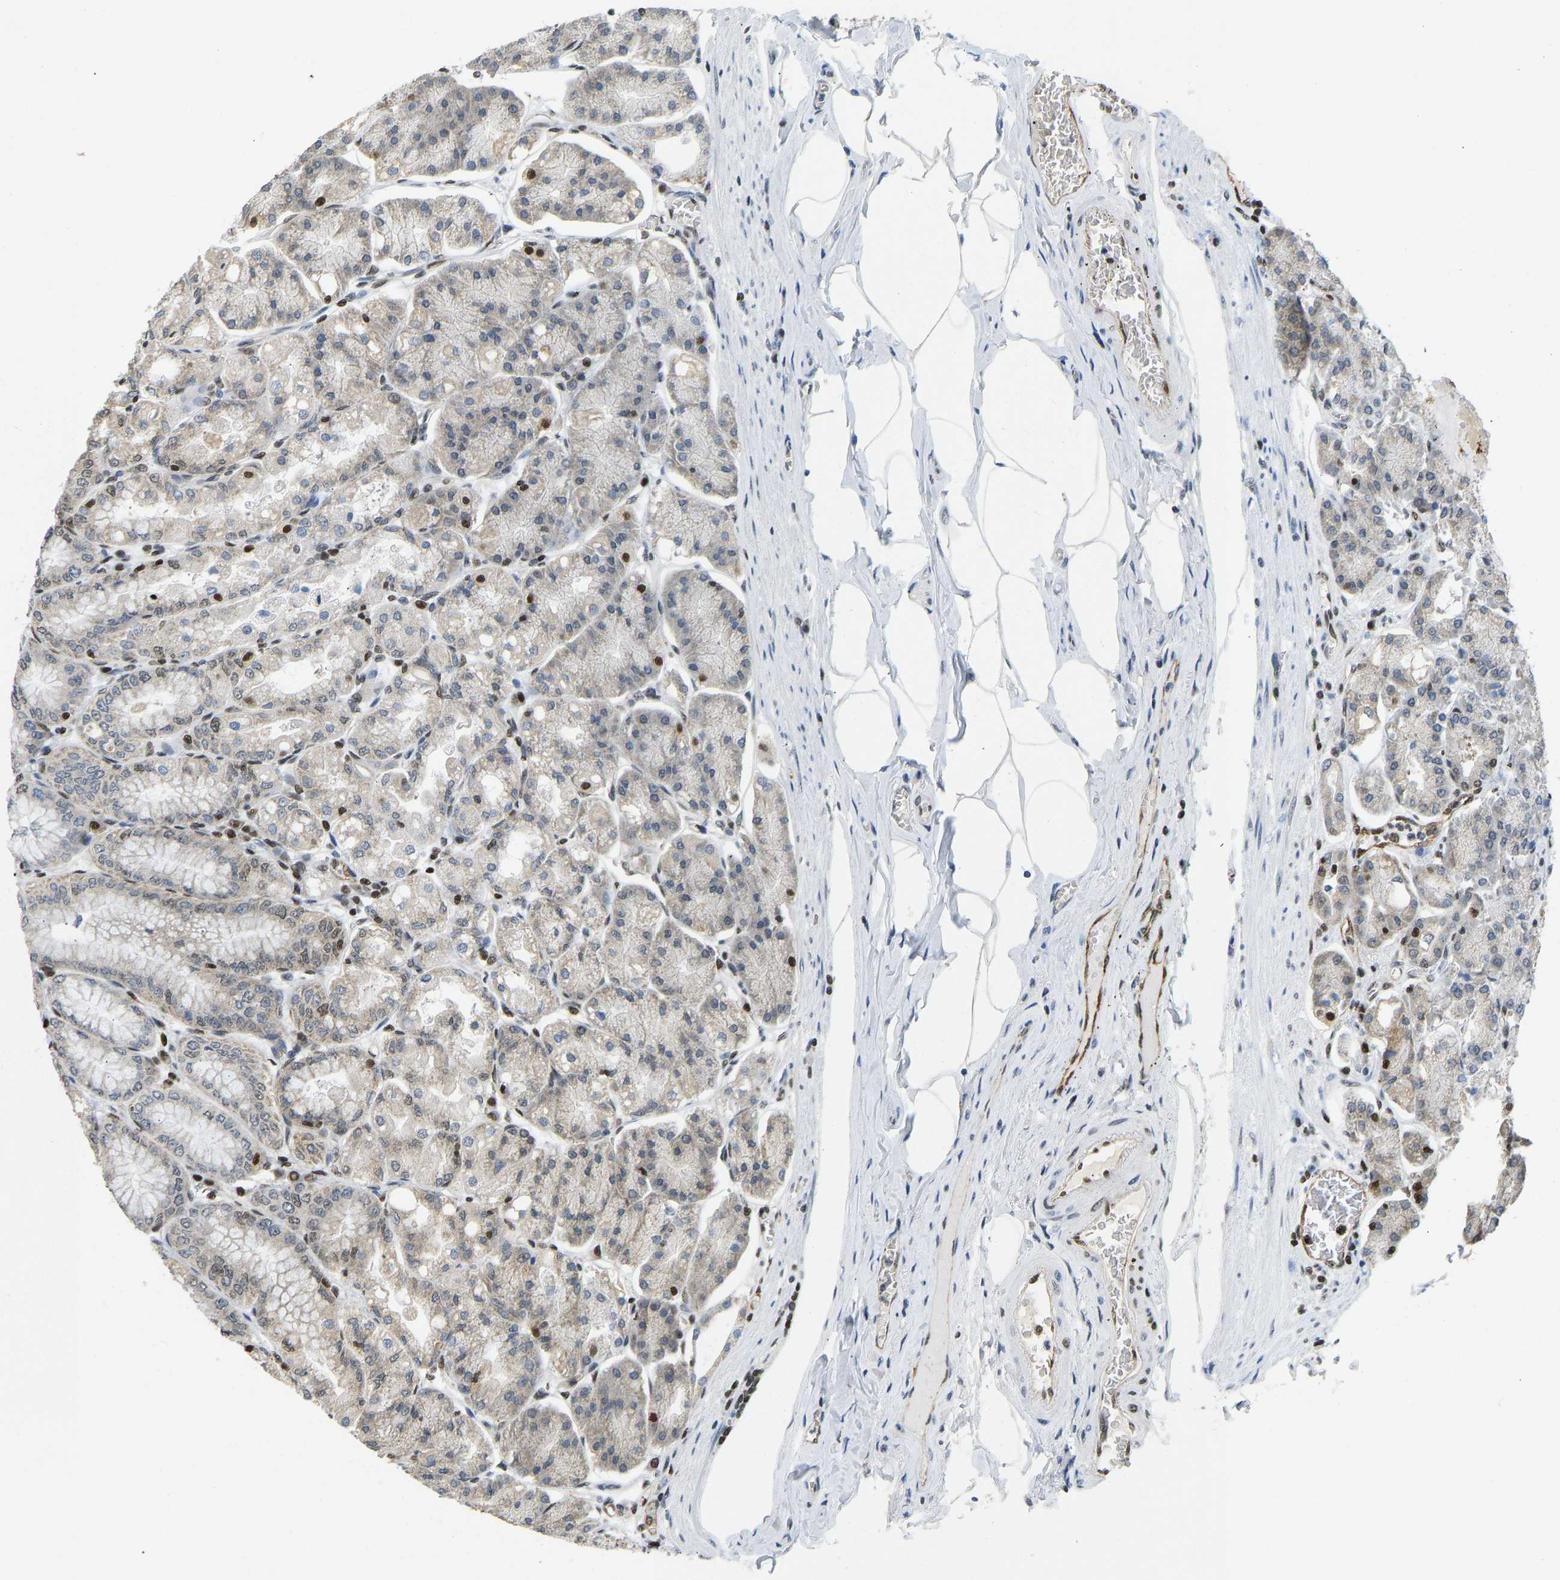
{"staining": {"intensity": "strong", "quantity": "25%-75%", "location": "nuclear"}, "tissue": "stomach", "cell_type": "Glandular cells", "image_type": "normal", "snomed": [{"axis": "morphology", "description": "Normal tissue, NOS"}, {"axis": "topography", "description": "Stomach, lower"}], "caption": "Immunohistochemical staining of unremarkable human stomach reveals high levels of strong nuclear positivity in approximately 25%-75% of glandular cells.", "gene": "ZSCAN20", "patient": {"sex": "male", "age": 71}}